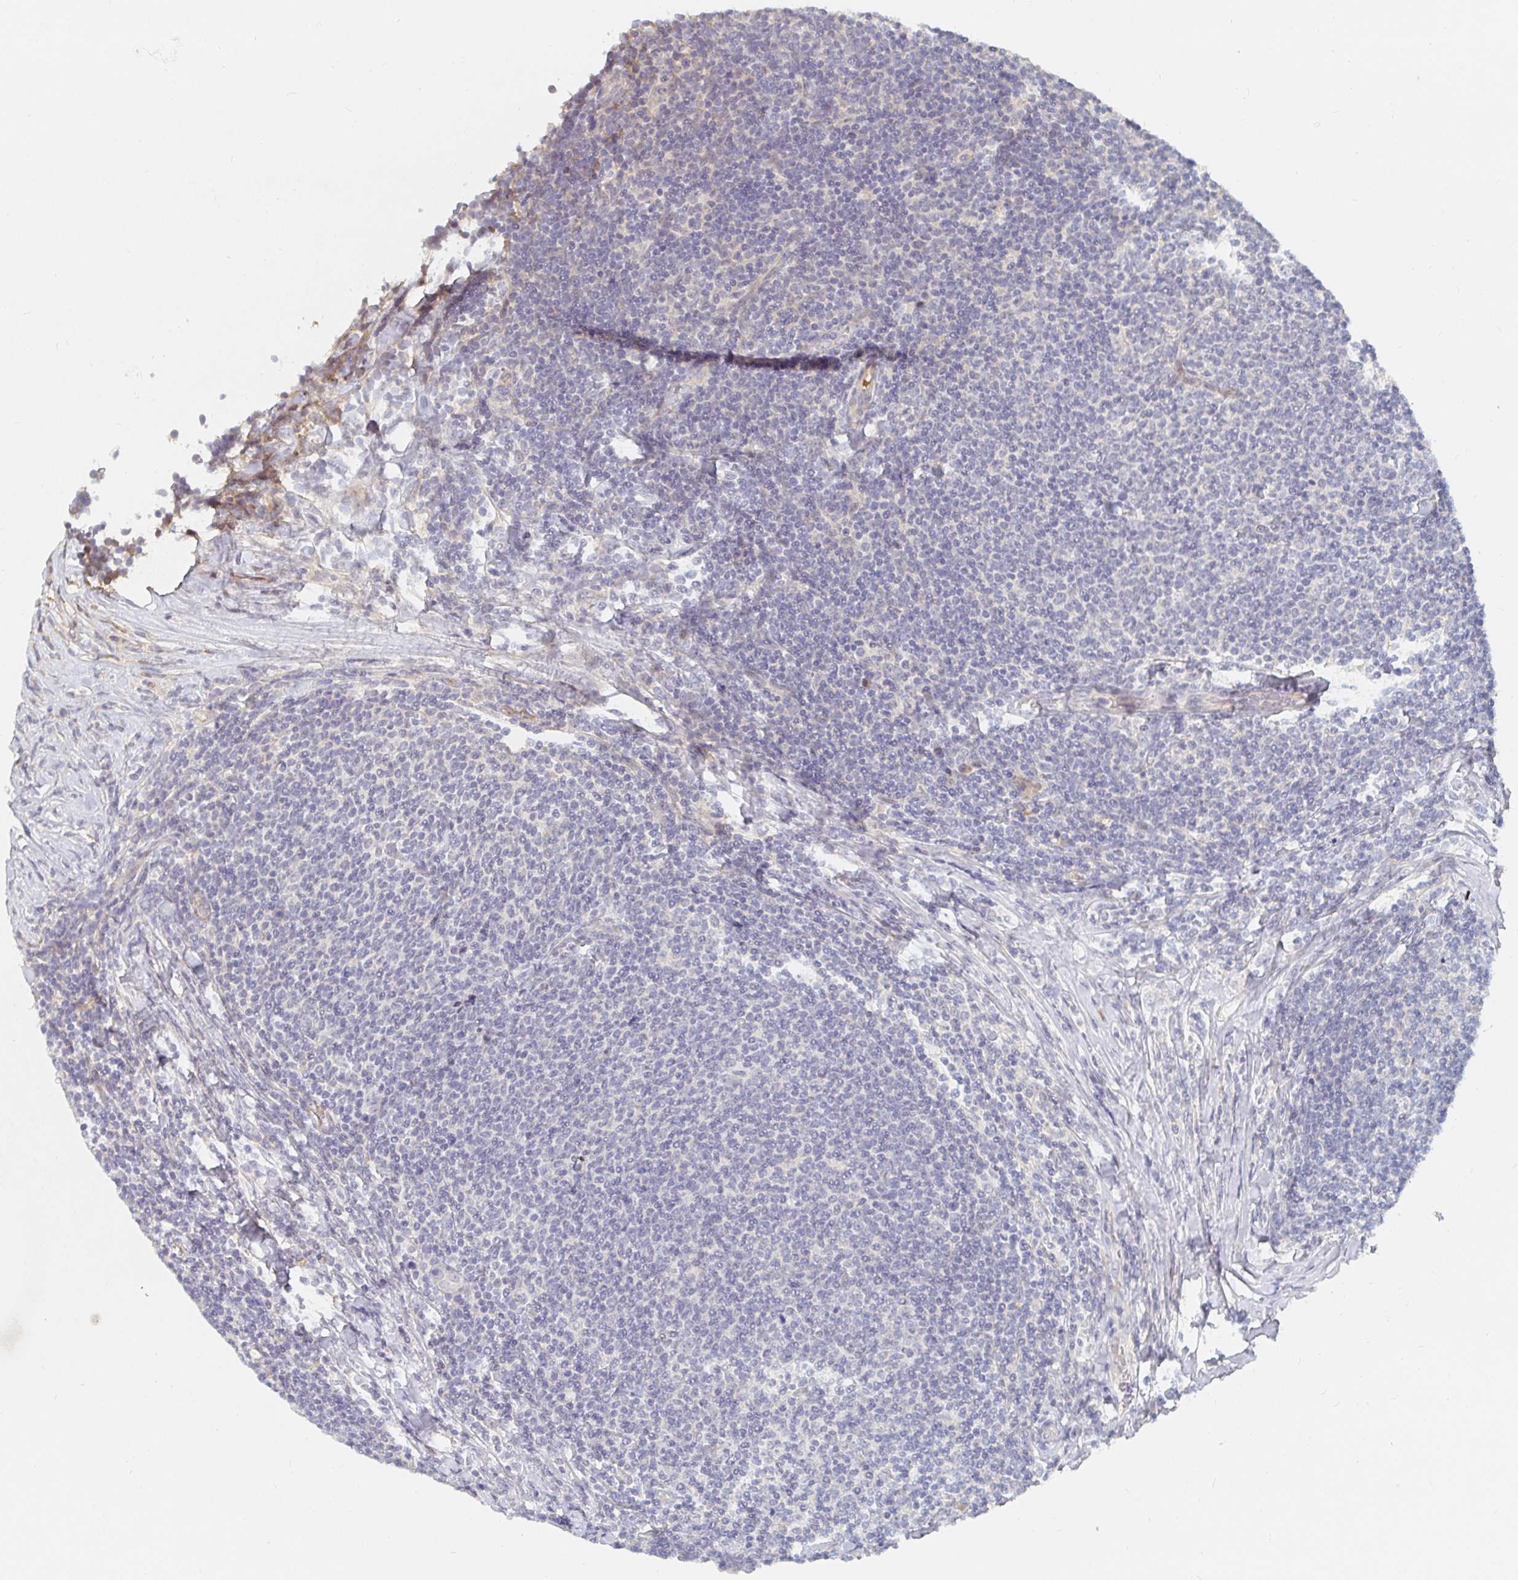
{"staining": {"intensity": "negative", "quantity": "none", "location": "none"}, "tissue": "lymphoma", "cell_type": "Tumor cells", "image_type": "cancer", "snomed": [{"axis": "morphology", "description": "Malignant lymphoma, non-Hodgkin's type, Low grade"}, {"axis": "topography", "description": "Lymph node"}], "caption": "Lymphoma was stained to show a protein in brown. There is no significant staining in tumor cells.", "gene": "NME9", "patient": {"sex": "male", "age": 52}}